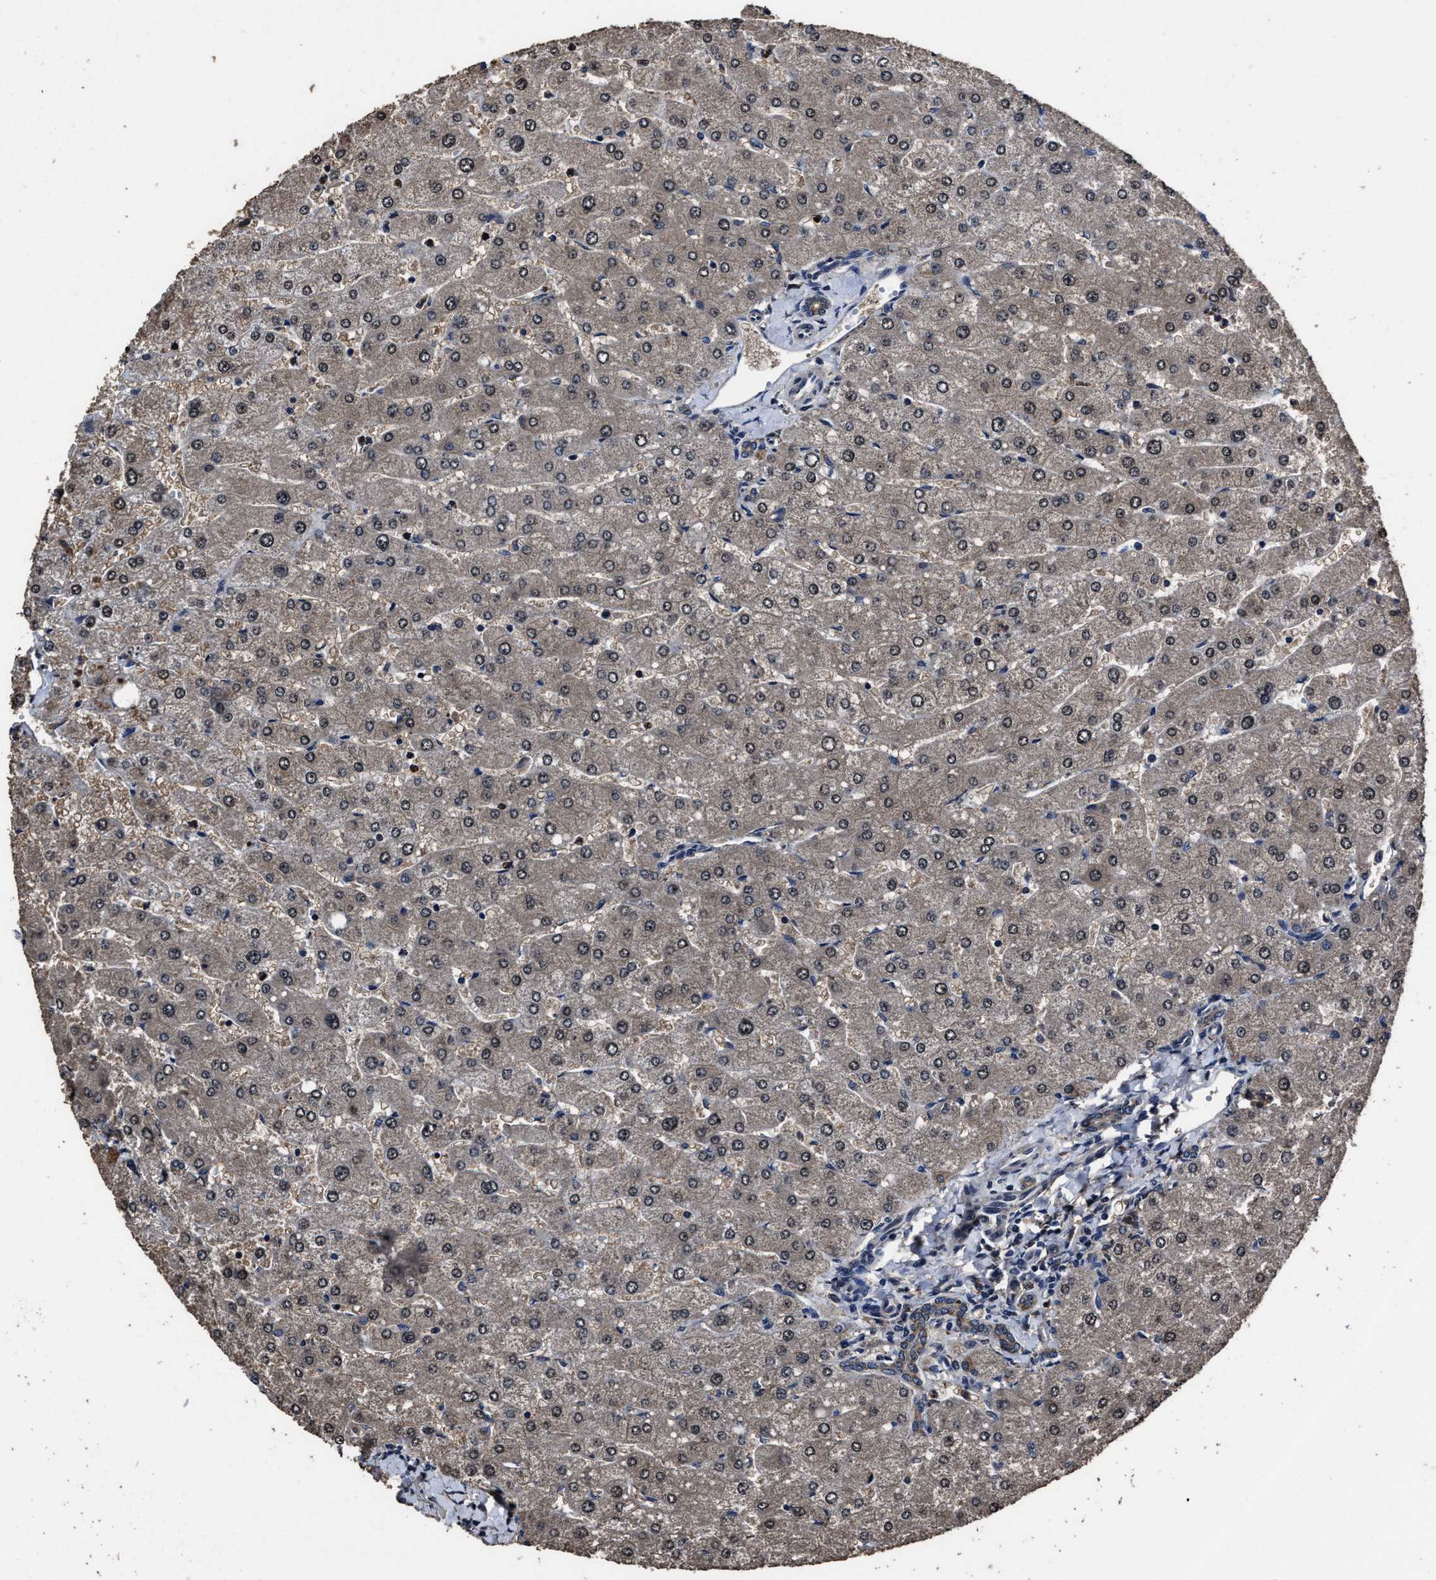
{"staining": {"intensity": "weak", "quantity": ">75%", "location": "cytoplasmic/membranous"}, "tissue": "liver", "cell_type": "Cholangiocytes", "image_type": "normal", "snomed": [{"axis": "morphology", "description": "Normal tissue, NOS"}, {"axis": "topography", "description": "Liver"}], "caption": "Brown immunohistochemical staining in unremarkable liver demonstrates weak cytoplasmic/membranous expression in approximately >75% of cholangiocytes.", "gene": "RSBN1L", "patient": {"sex": "male", "age": 55}}